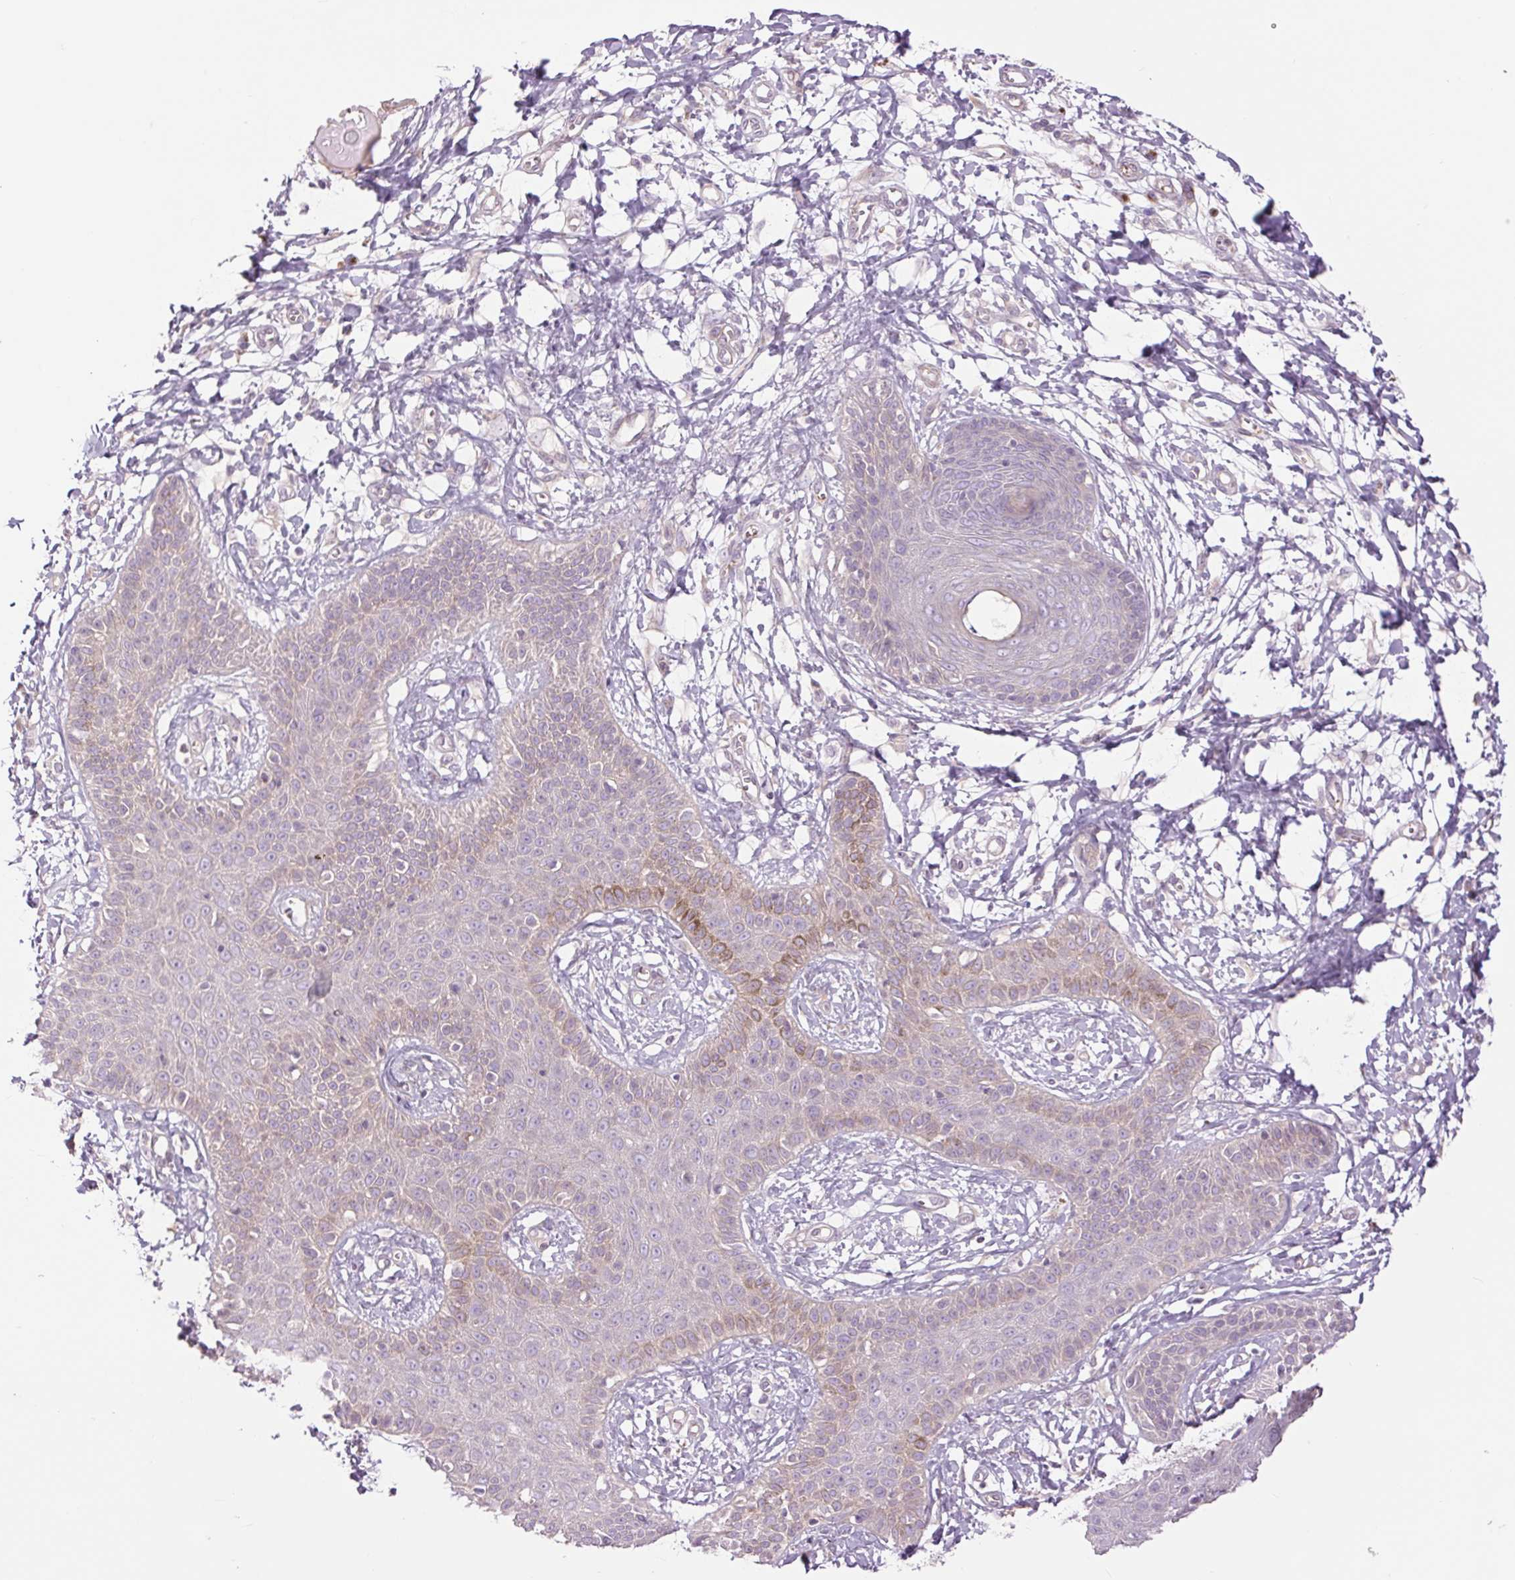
{"staining": {"intensity": "moderate", "quantity": "<25%", "location": "cytoplasmic/membranous"}, "tissue": "melanoma", "cell_type": "Tumor cells", "image_type": "cancer", "snomed": [{"axis": "morphology", "description": "Malignant melanoma, NOS"}, {"axis": "topography", "description": "Skin"}], "caption": "This image demonstrates IHC staining of melanoma, with low moderate cytoplasmic/membranous staining in about <25% of tumor cells.", "gene": "CTNNA3", "patient": {"sex": "male", "age": 51}}